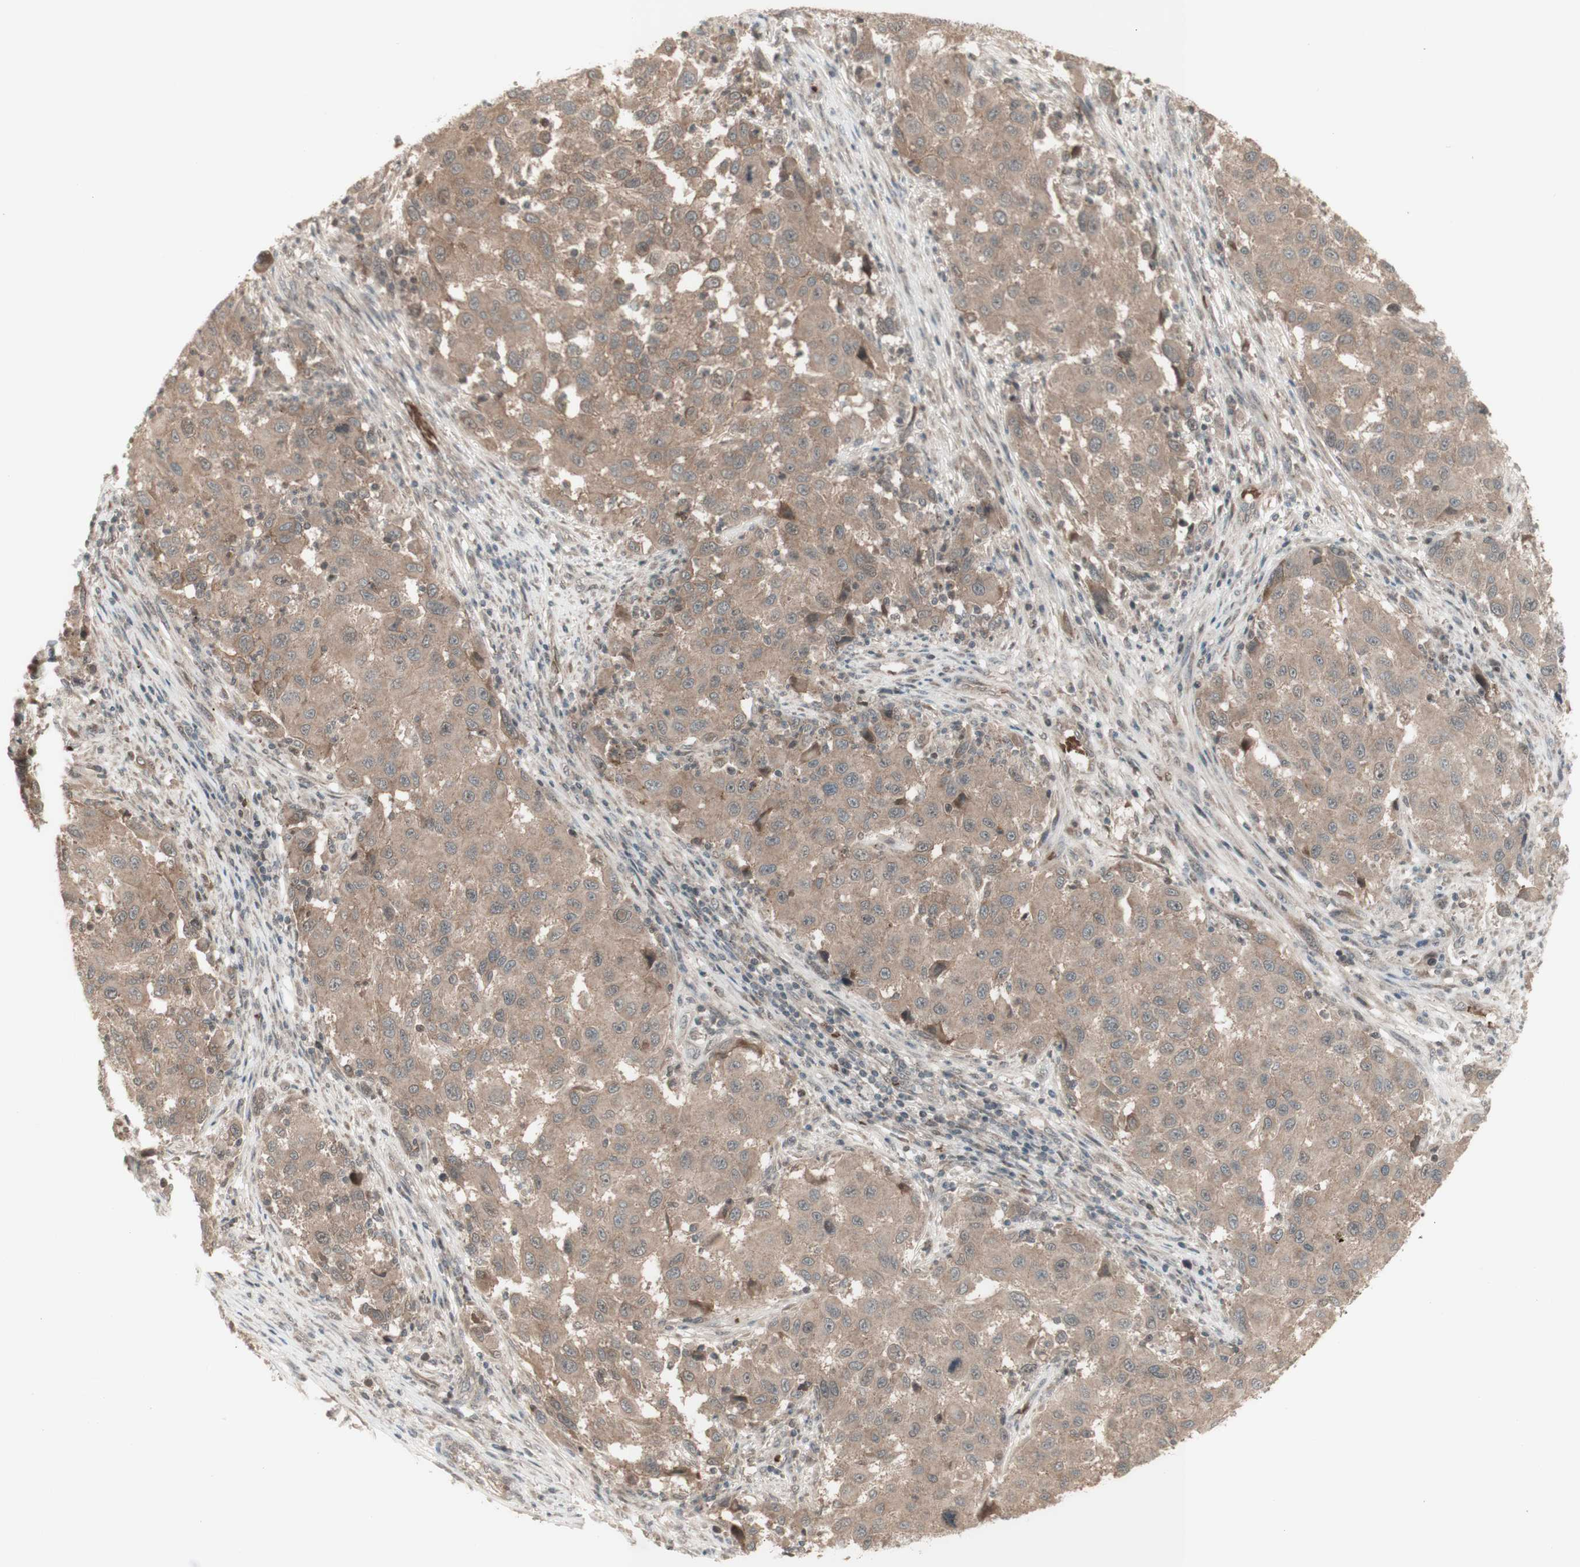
{"staining": {"intensity": "weak", "quantity": ">75%", "location": "cytoplasmic/membranous"}, "tissue": "melanoma", "cell_type": "Tumor cells", "image_type": "cancer", "snomed": [{"axis": "morphology", "description": "Malignant melanoma, Metastatic site"}, {"axis": "topography", "description": "Lymph node"}], "caption": "A brown stain highlights weak cytoplasmic/membranous staining of a protein in melanoma tumor cells. Nuclei are stained in blue.", "gene": "MSH6", "patient": {"sex": "male", "age": 61}}